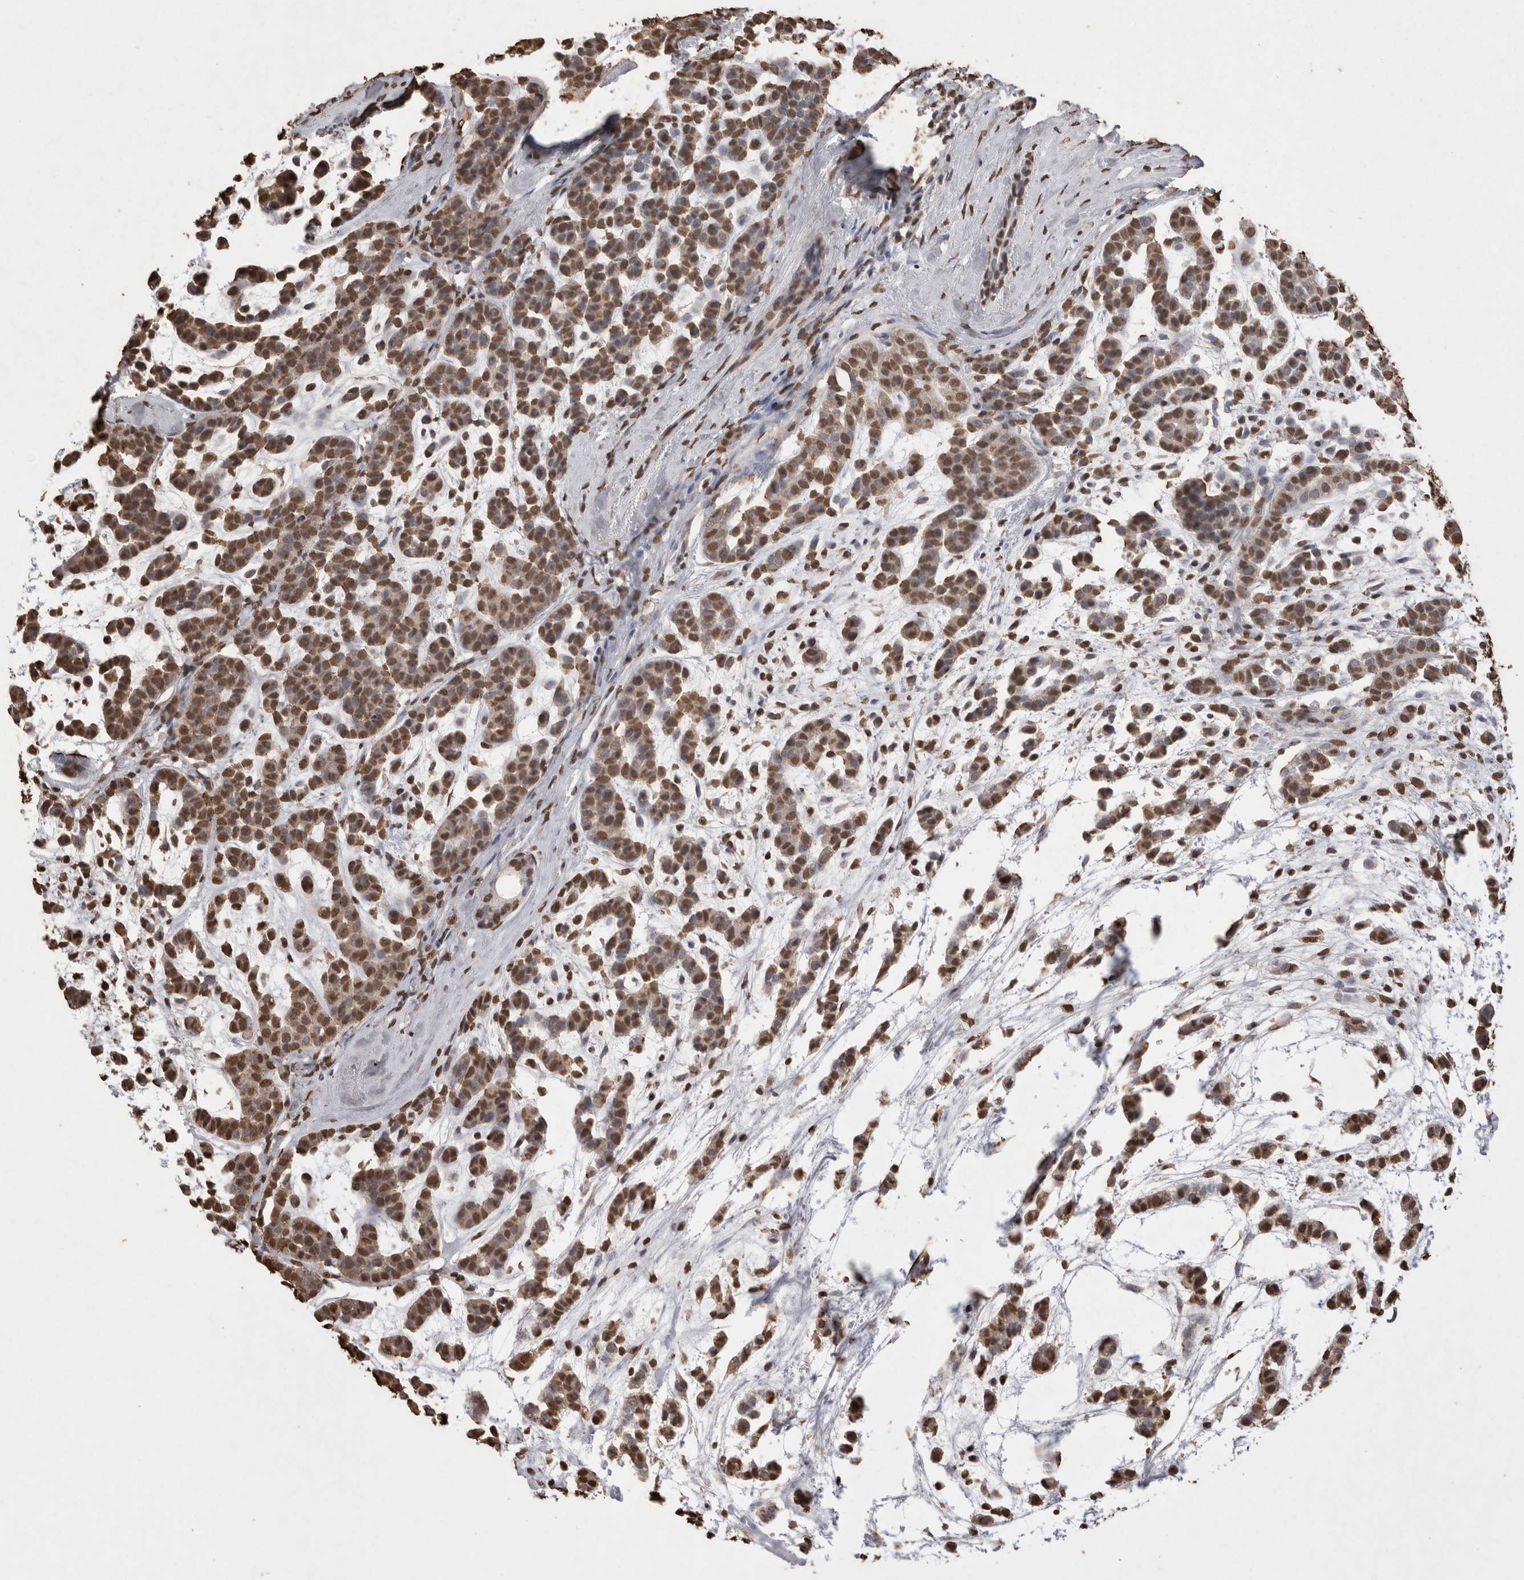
{"staining": {"intensity": "moderate", "quantity": ">75%", "location": "nuclear"}, "tissue": "head and neck cancer", "cell_type": "Tumor cells", "image_type": "cancer", "snomed": [{"axis": "morphology", "description": "Adenocarcinoma, NOS"}, {"axis": "morphology", "description": "Adenoma, NOS"}, {"axis": "topography", "description": "Head-Neck"}], "caption": "Approximately >75% of tumor cells in adenoma (head and neck) demonstrate moderate nuclear protein staining as visualized by brown immunohistochemical staining.", "gene": "POU5F1", "patient": {"sex": "female", "age": 55}}